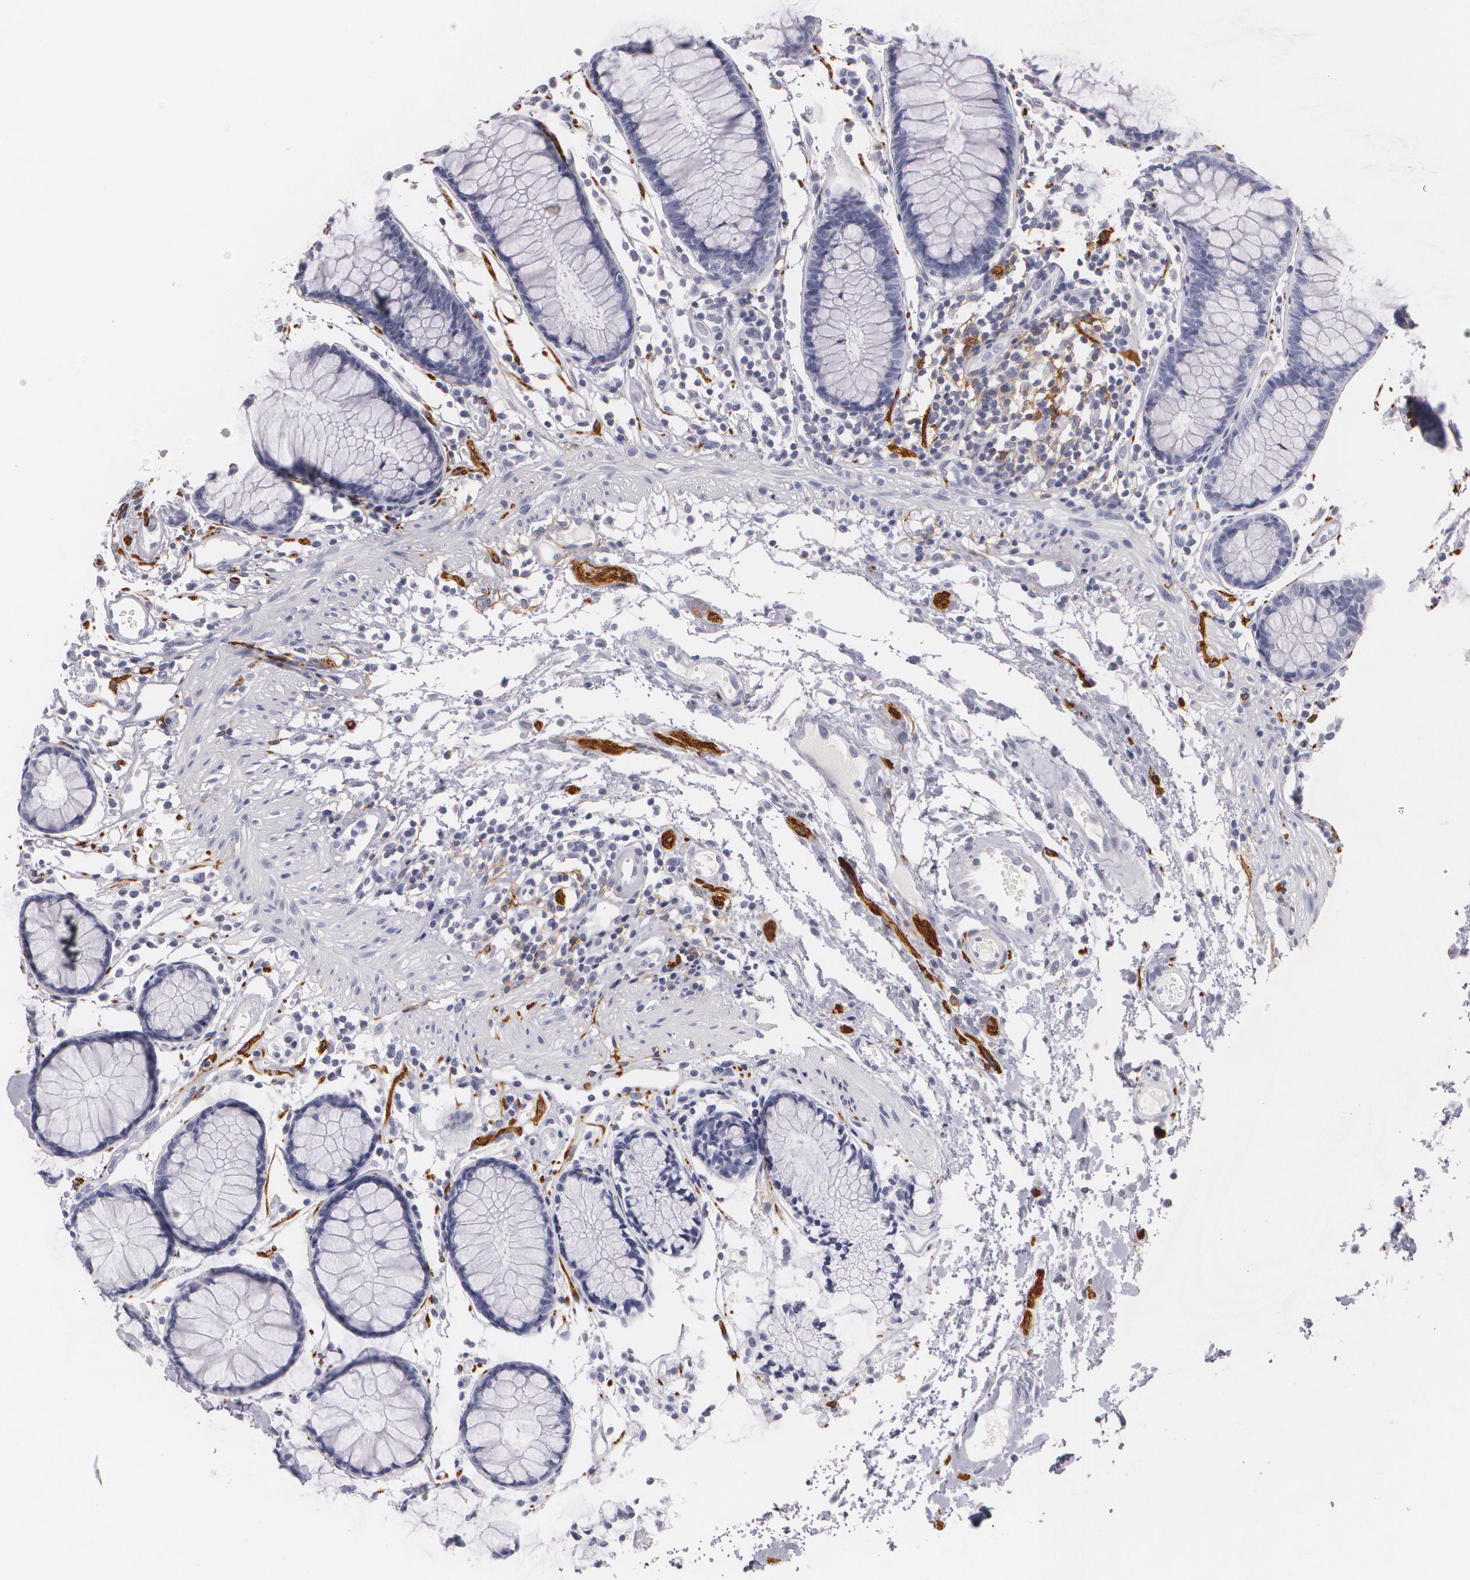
{"staining": {"intensity": "negative", "quantity": "none", "location": "none"}, "tissue": "colon", "cell_type": "Endothelial cells", "image_type": "normal", "snomed": [{"axis": "morphology", "description": "Normal tissue, NOS"}, {"axis": "topography", "description": "Colon"}], "caption": "IHC histopathology image of normal colon: colon stained with DAB reveals no significant protein staining in endothelial cells.", "gene": "NGFR", "patient": {"sex": "female", "age": 78}}